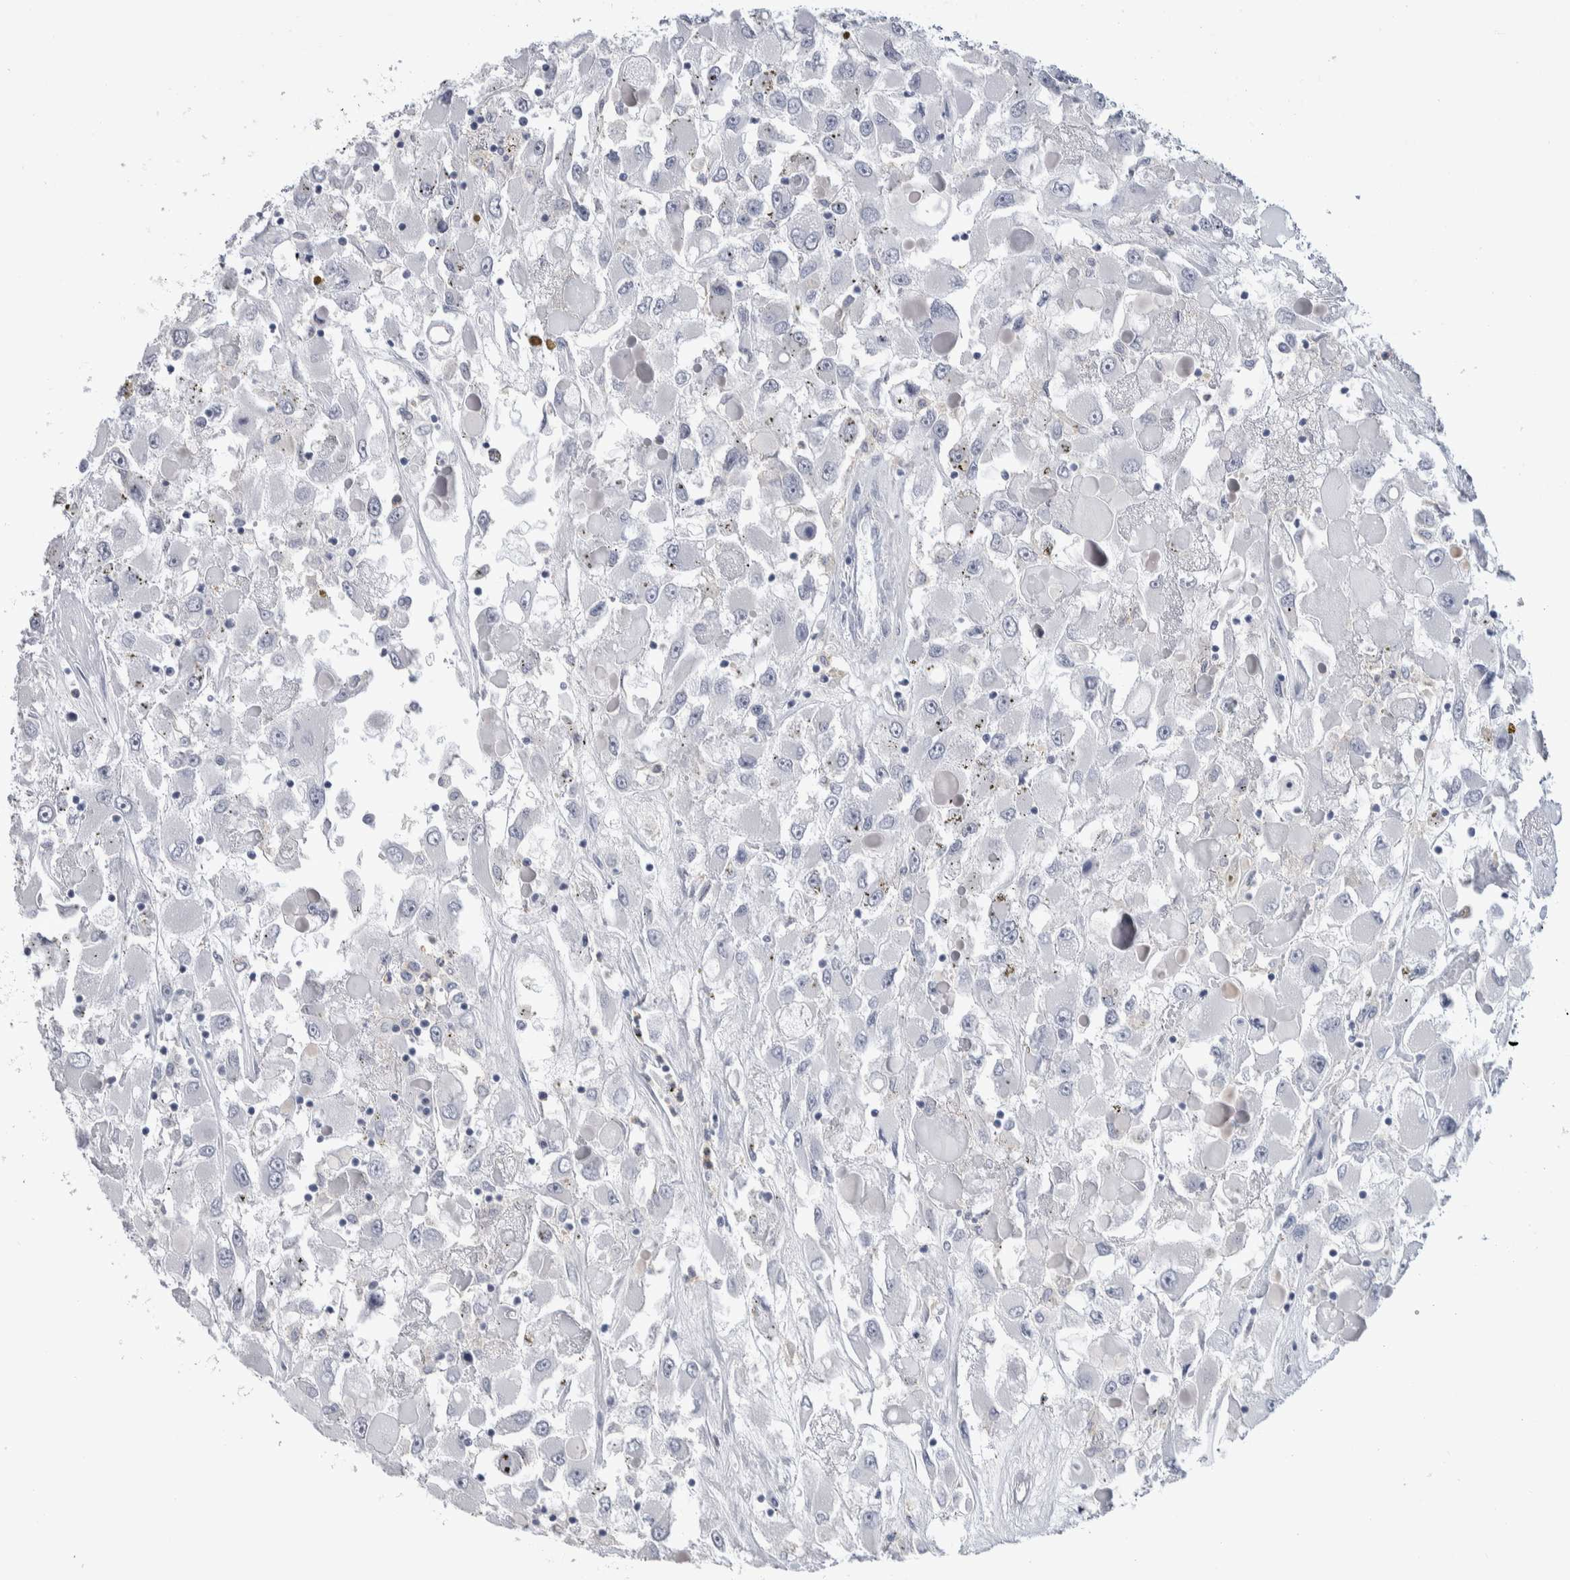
{"staining": {"intensity": "negative", "quantity": "none", "location": "none"}, "tissue": "renal cancer", "cell_type": "Tumor cells", "image_type": "cancer", "snomed": [{"axis": "morphology", "description": "Adenocarcinoma, NOS"}, {"axis": "topography", "description": "Kidney"}], "caption": "Tumor cells show no significant expression in adenocarcinoma (renal).", "gene": "LURAP1L", "patient": {"sex": "female", "age": 52}}